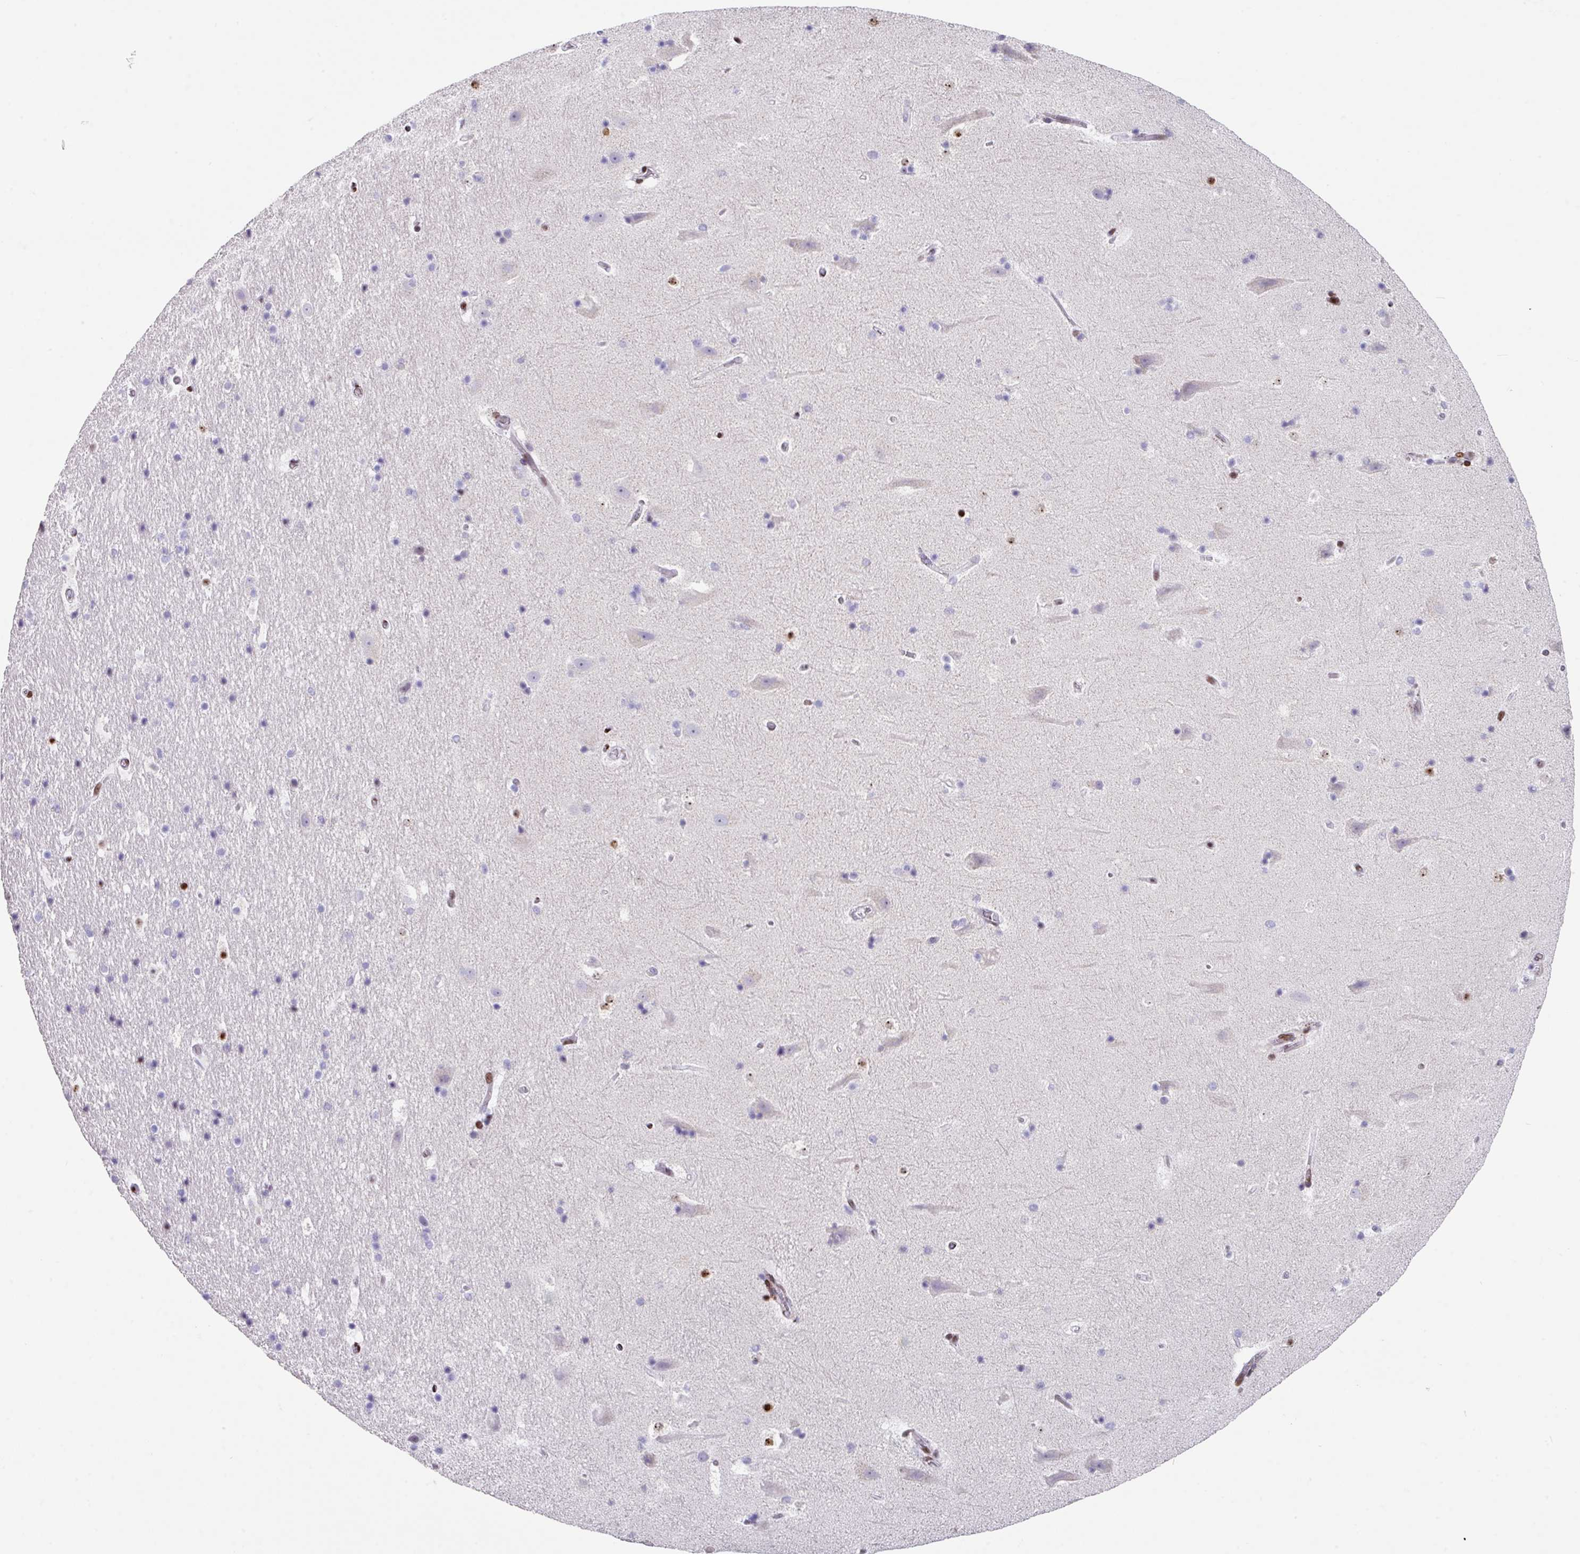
{"staining": {"intensity": "moderate", "quantity": "<25%", "location": "nuclear"}, "tissue": "hippocampus", "cell_type": "Glial cells", "image_type": "normal", "snomed": [{"axis": "morphology", "description": "Normal tissue, NOS"}, {"axis": "topography", "description": "Hippocampus"}], "caption": "This photomicrograph exhibits normal hippocampus stained with IHC to label a protein in brown. The nuclear of glial cells show moderate positivity for the protein. Nuclei are counter-stained blue.", "gene": "TCF3", "patient": {"sex": "male", "age": 37}}